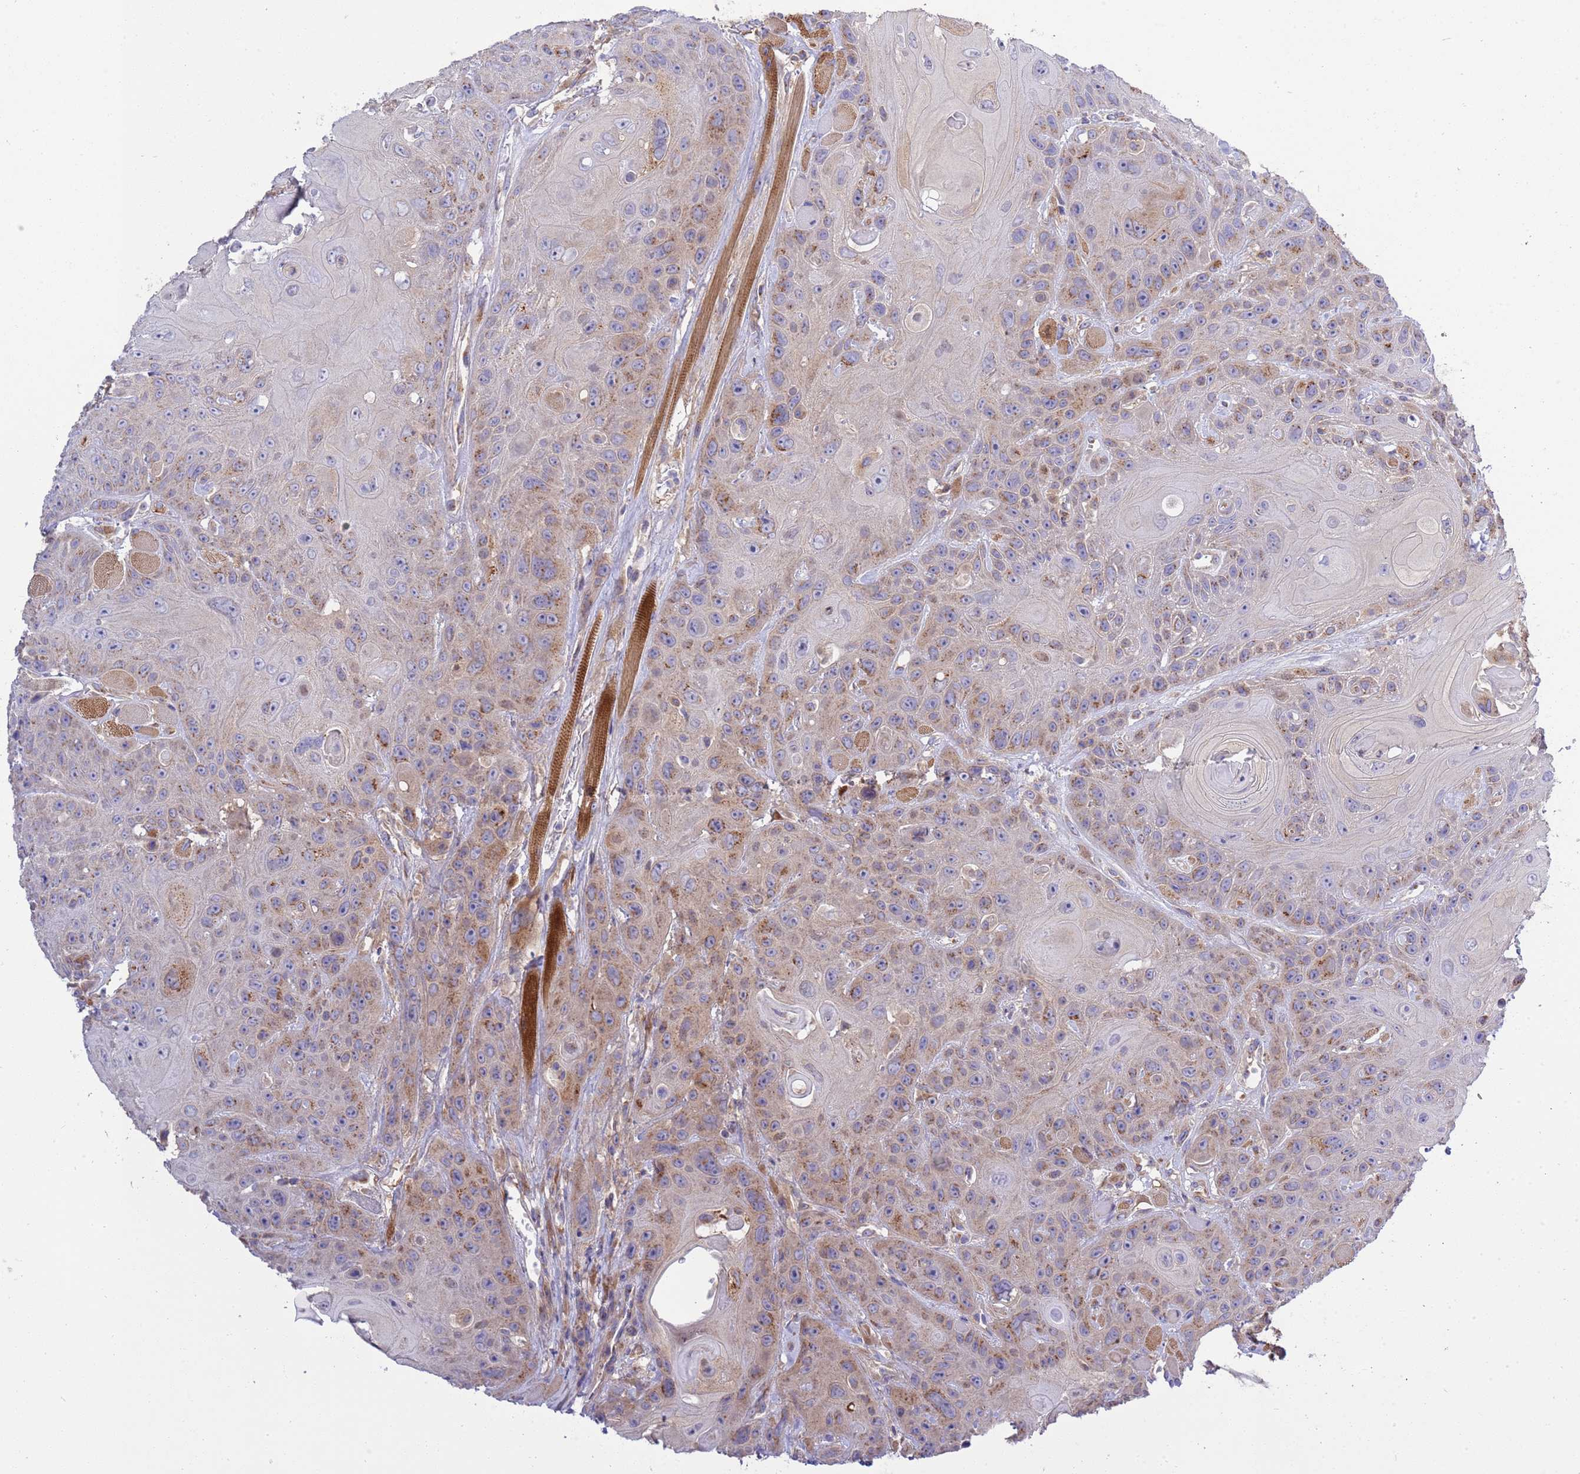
{"staining": {"intensity": "moderate", "quantity": "25%-75%", "location": "cytoplasmic/membranous"}, "tissue": "head and neck cancer", "cell_type": "Tumor cells", "image_type": "cancer", "snomed": [{"axis": "morphology", "description": "Squamous cell carcinoma, NOS"}, {"axis": "topography", "description": "Head-Neck"}], "caption": "IHC micrograph of head and neck squamous cell carcinoma stained for a protein (brown), which shows medium levels of moderate cytoplasmic/membranous staining in about 25%-75% of tumor cells.", "gene": "ANAPC1", "patient": {"sex": "female", "age": 59}}